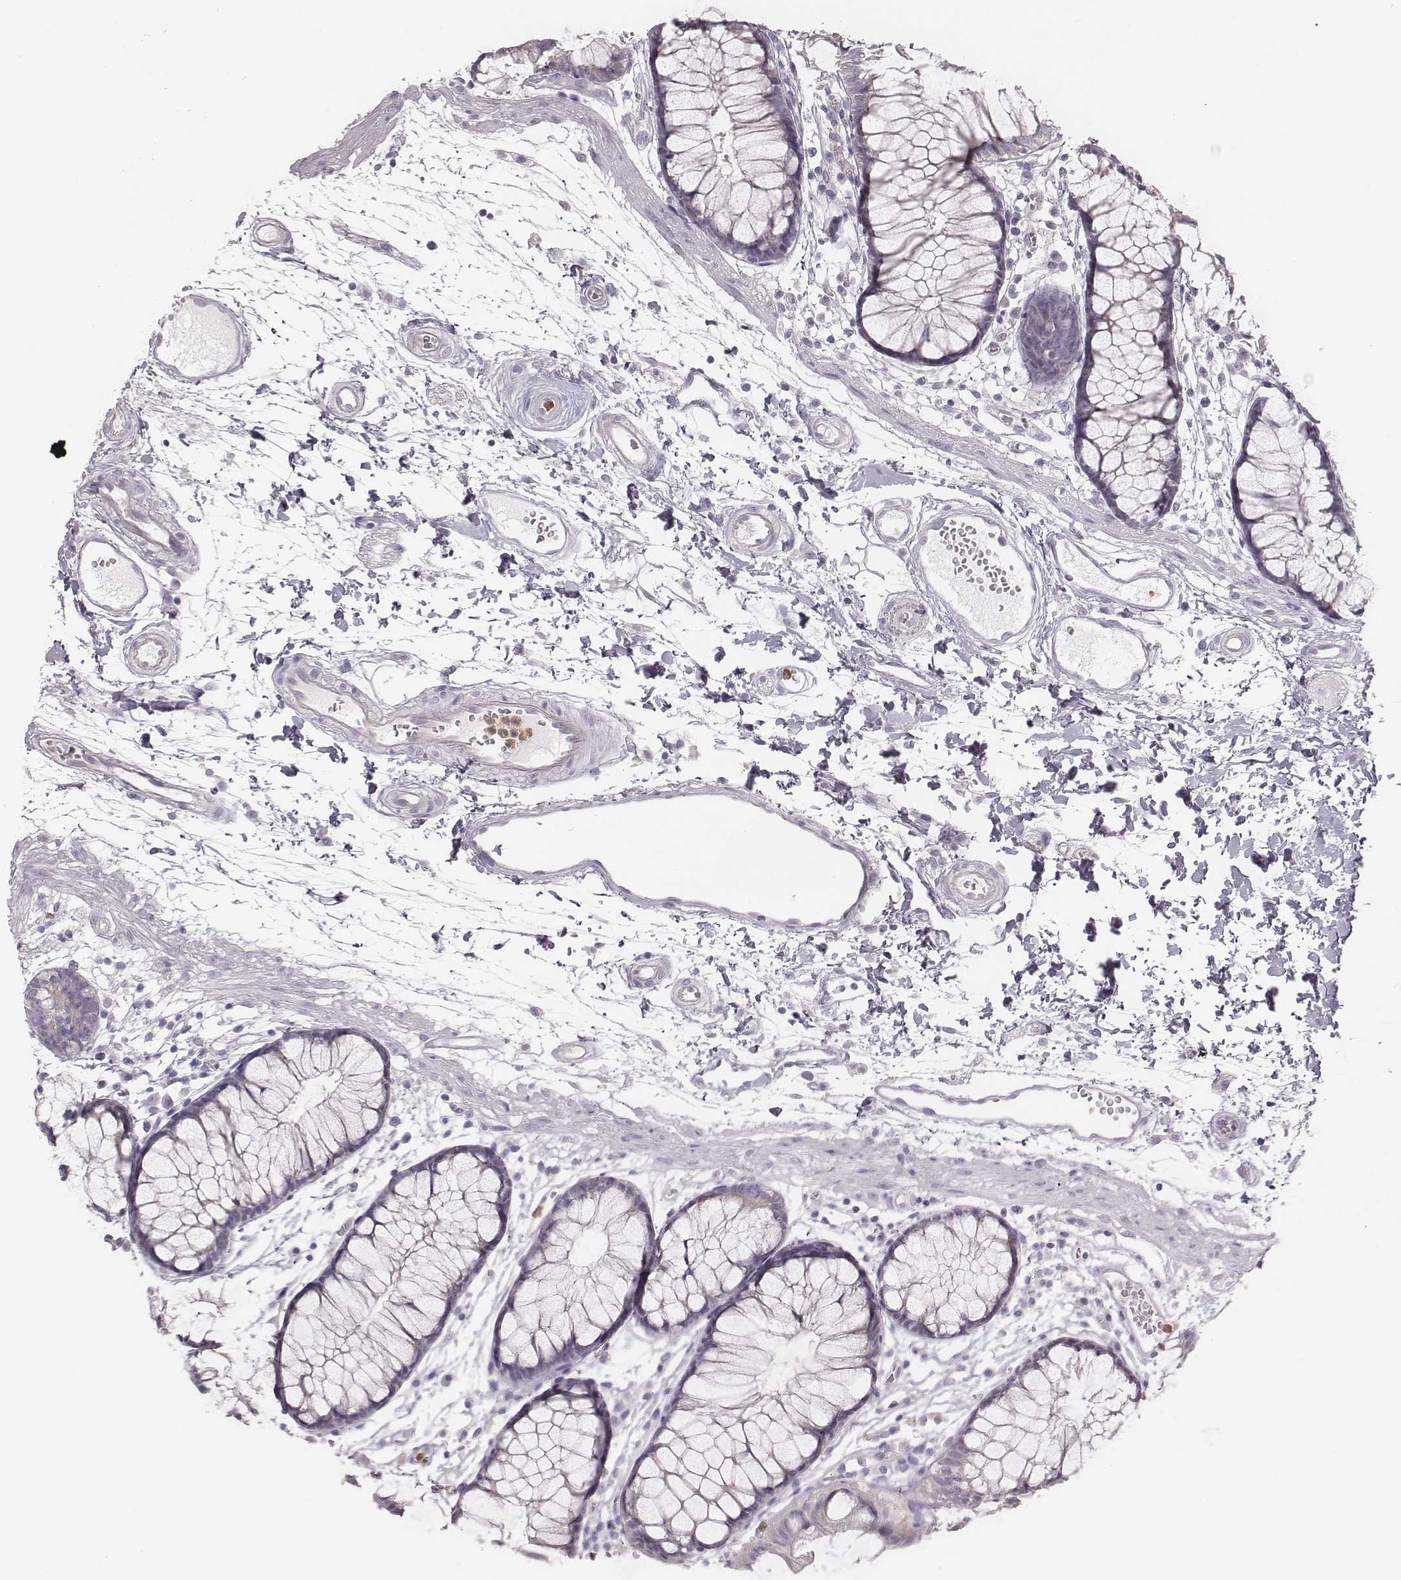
{"staining": {"intensity": "negative", "quantity": "none", "location": "none"}, "tissue": "colon", "cell_type": "Endothelial cells", "image_type": "normal", "snomed": [{"axis": "morphology", "description": "Normal tissue, NOS"}, {"axis": "morphology", "description": "Adenocarcinoma, NOS"}, {"axis": "topography", "description": "Colon"}], "caption": "Colon stained for a protein using IHC reveals no staining endothelial cells.", "gene": "KCNJ12", "patient": {"sex": "male", "age": 65}}